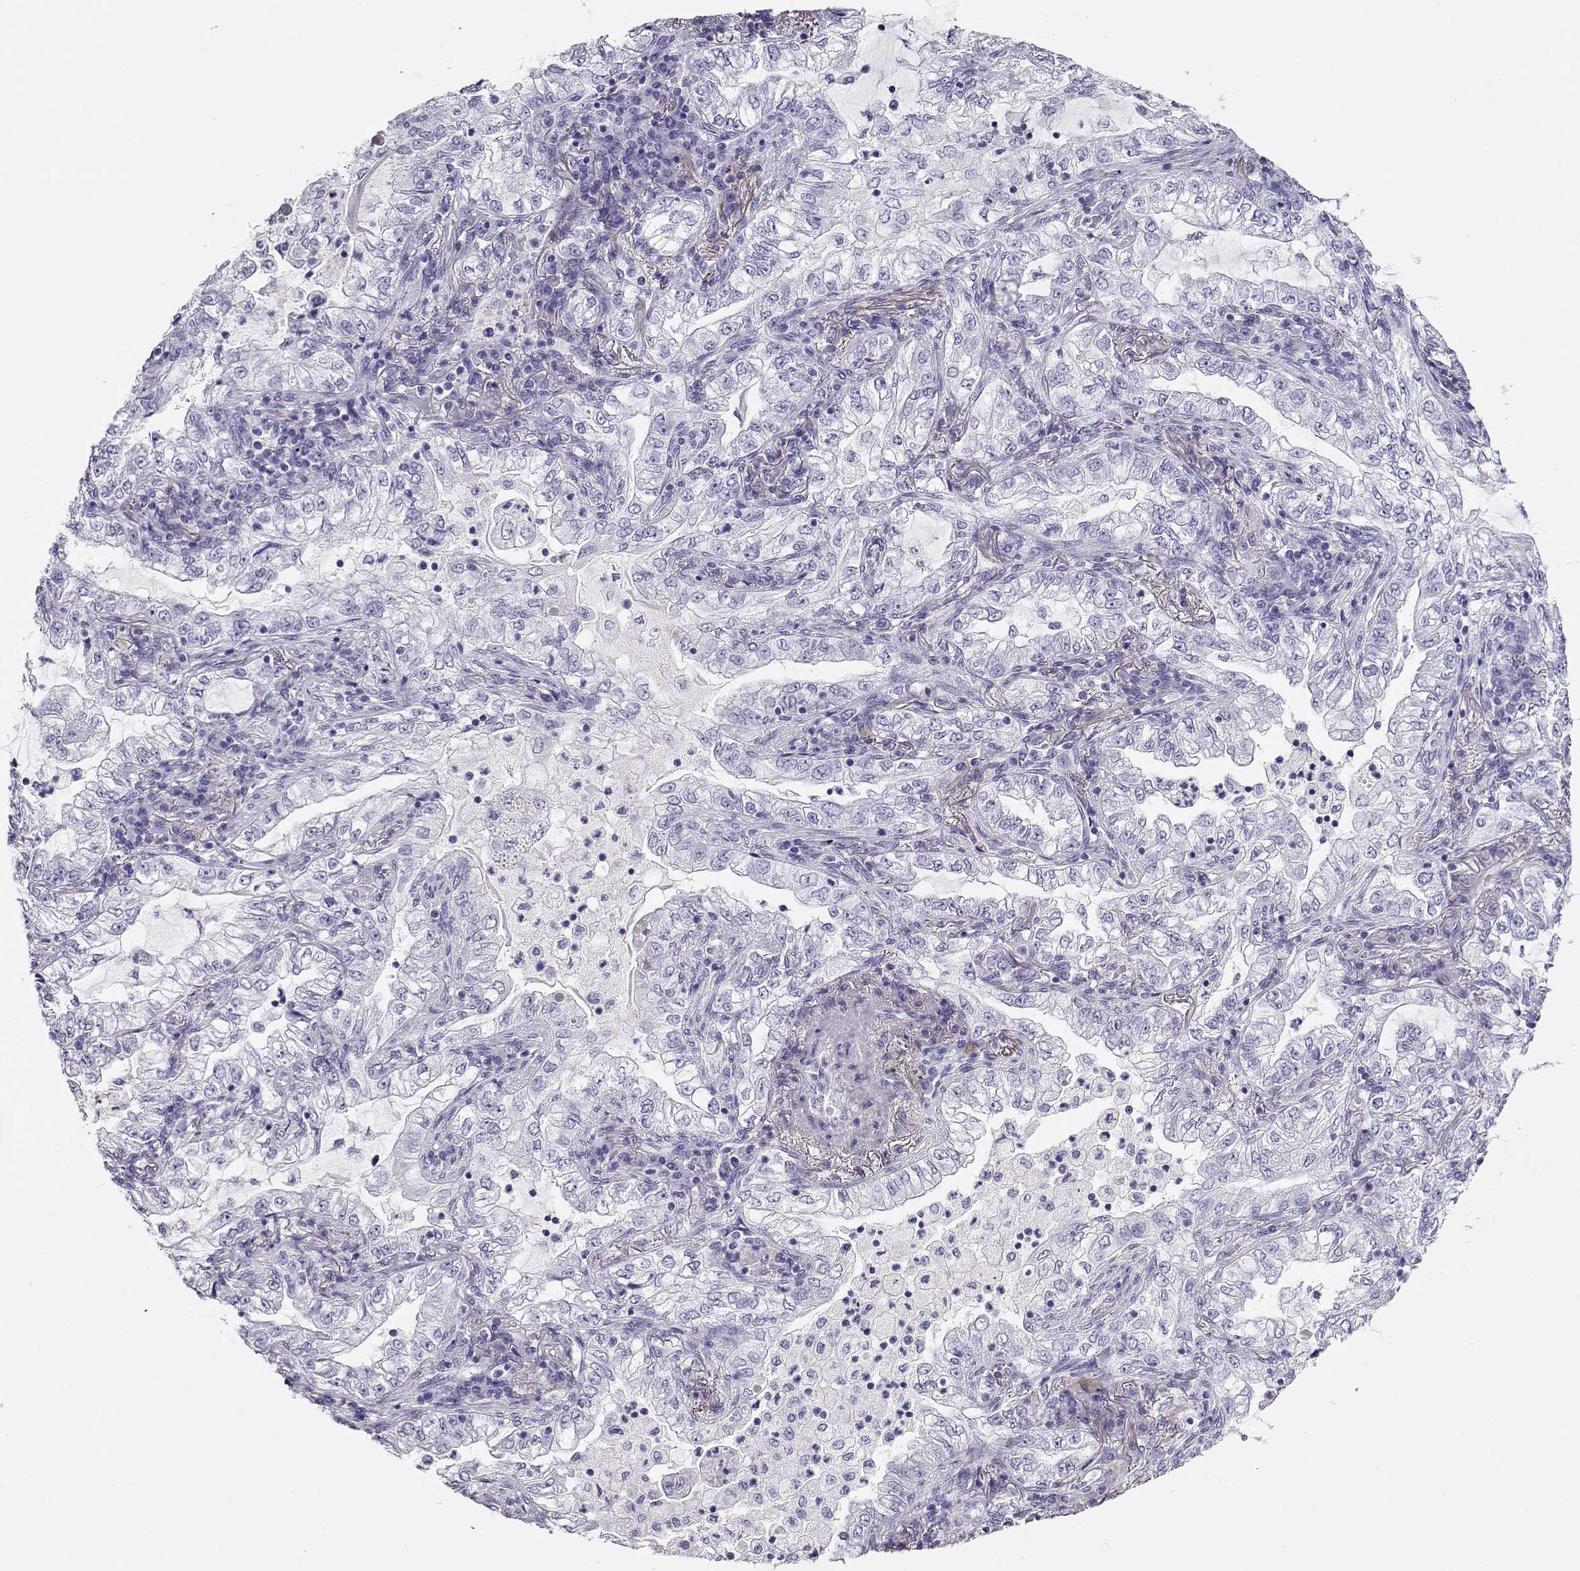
{"staining": {"intensity": "negative", "quantity": "none", "location": "none"}, "tissue": "lung cancer", "cell_type": "Tumor cells", "image_type": "cancer", "snomed": [{"axis": "morphology", "description": "Adenocarcinoma, NOS"}, {"axis": "topography", "description": "Lung"}], "caption": "An image of human adenocarcinoma (lung) is negative for staining in tumor cells. (Immunohistochemistry, brightfield microscopy, high magnification).", "gene": "CRX", "patient": {"sex": "female", "age": 73}}